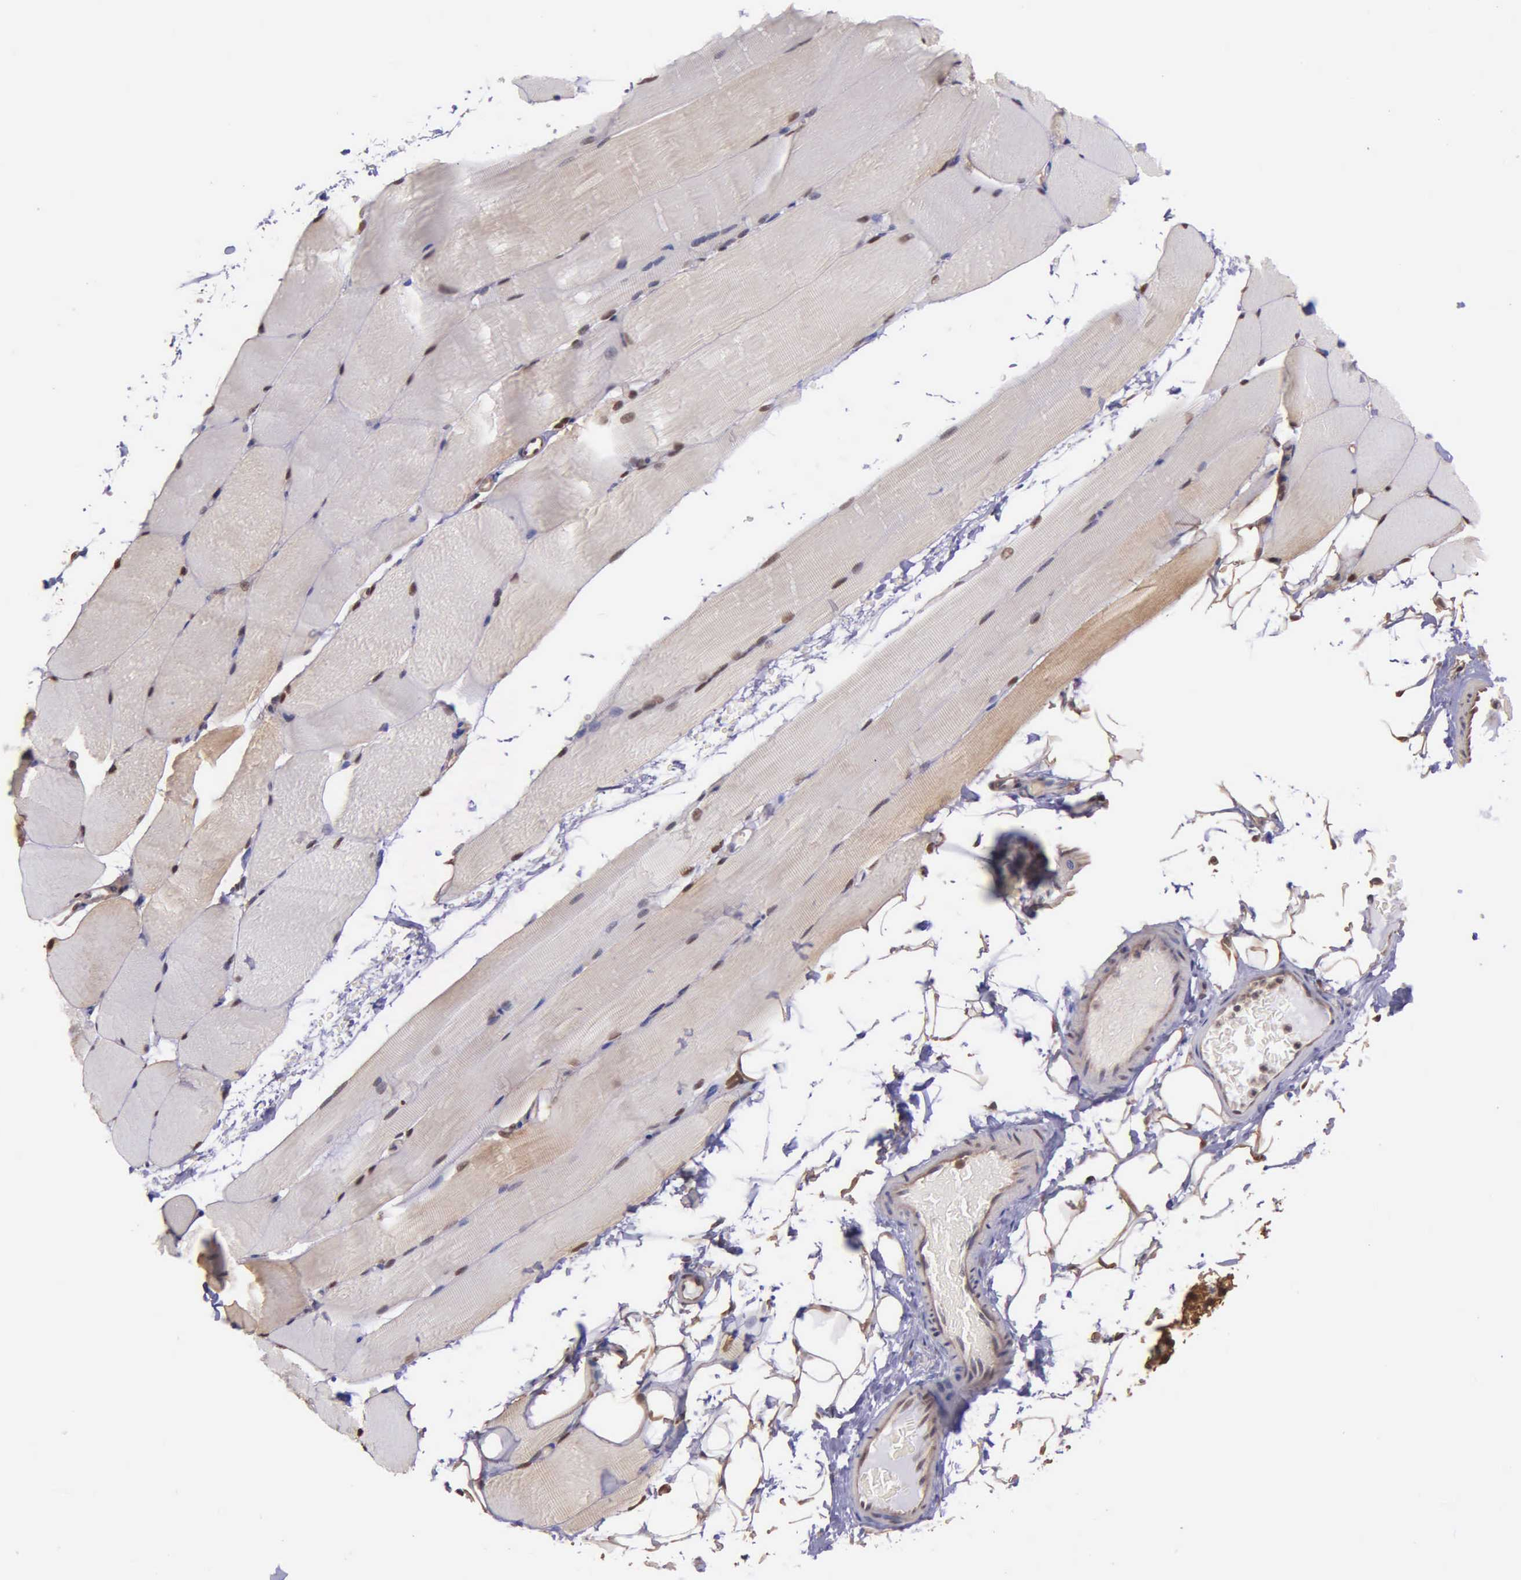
{"staining": {"intensity": "negative", "quantity": "none", "location": "none"}, "tissue": "skeletal muscle", "cell_type": "Myocytes", "image_type": "normal", "snomed": [{"axis": "morphology", "description": "Normal tissue, NOS"}, {"axis": "topography", "description": "Skeletal muscle"}, {"axis": "topography", "description": "Parathyroid gland"}], "caption": "DAB immunohistochemical staining of benign human skeletal muscle exhibits no significant staining in myocytes.", "gene": "PSMC1", "patient": {"sex": "female", "age": 37}}